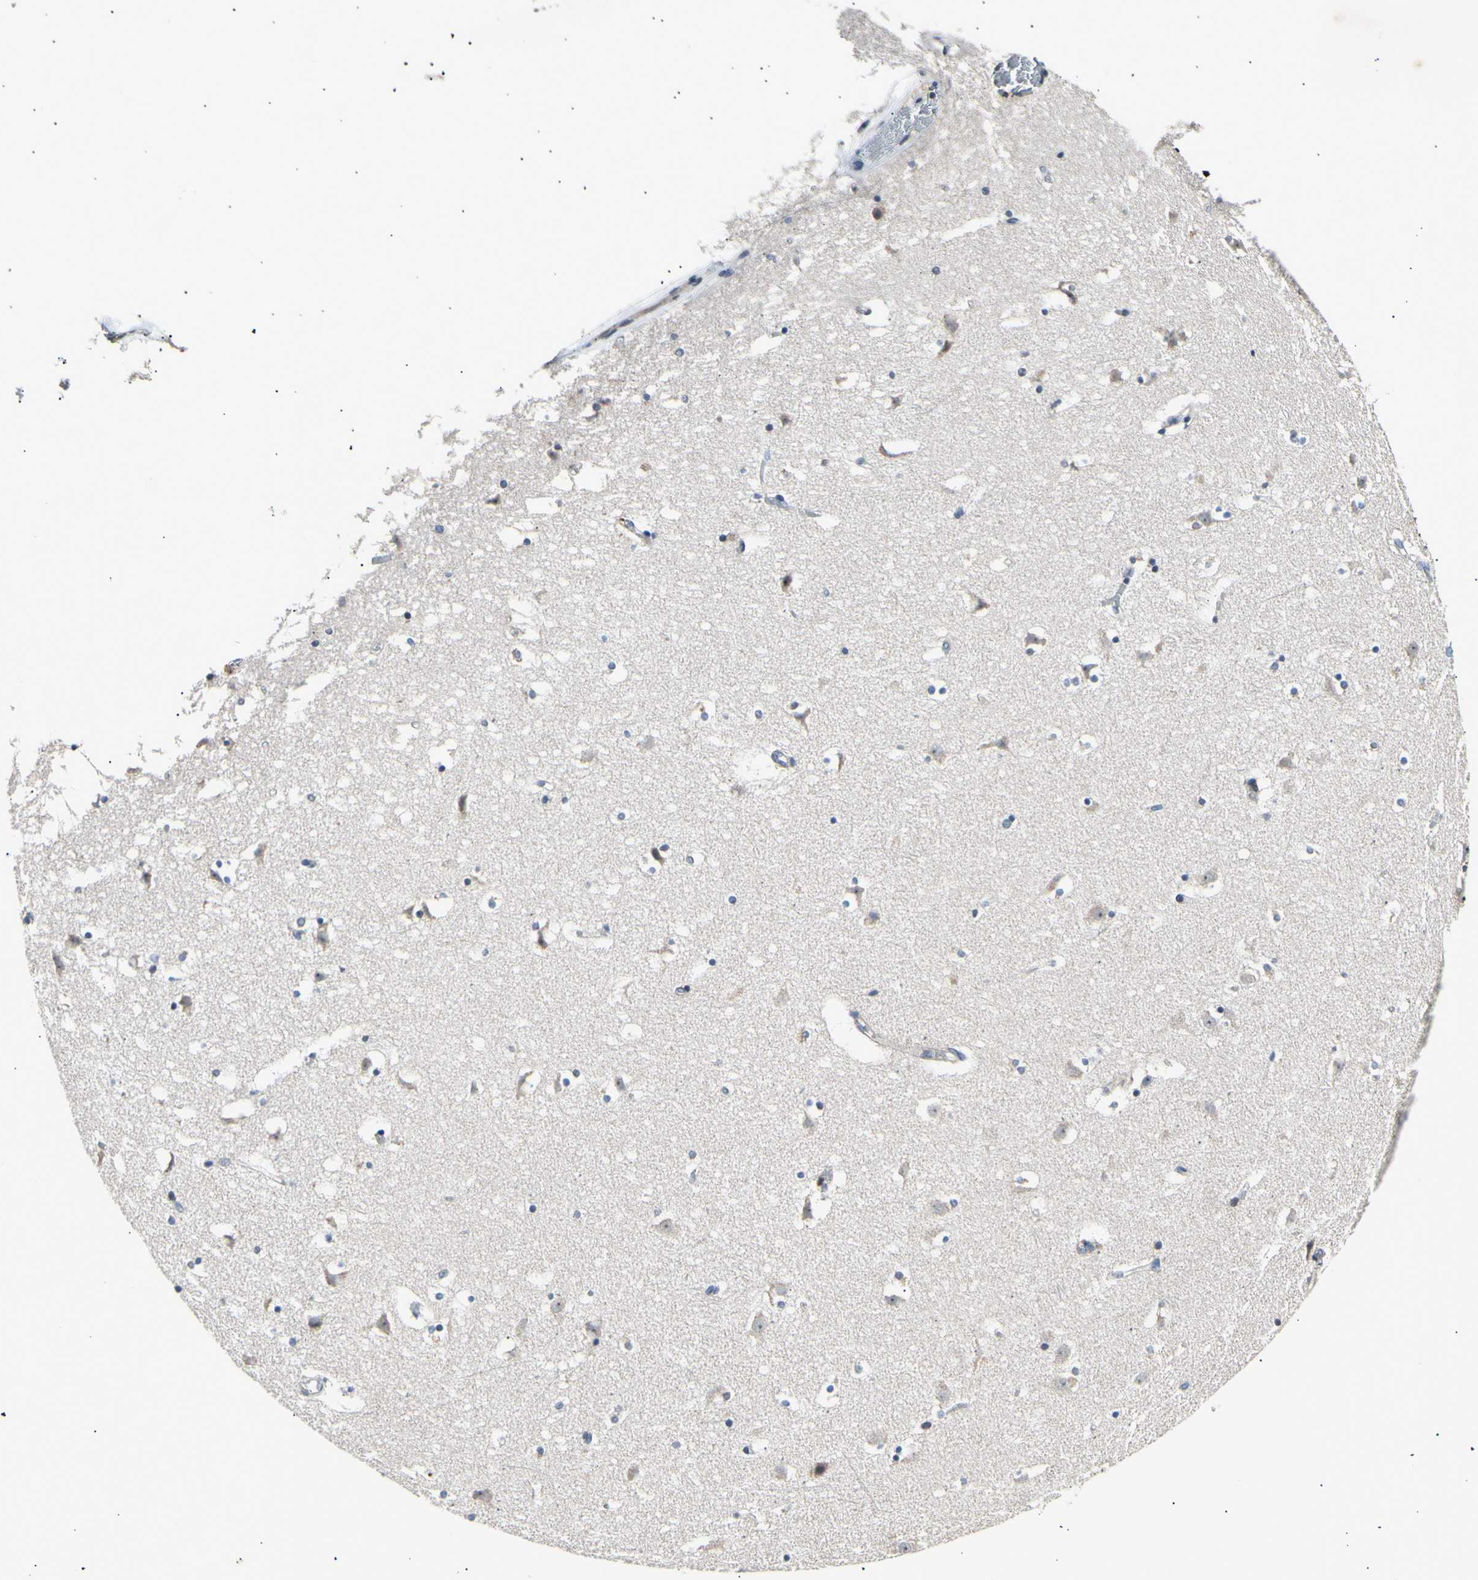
{"staining": {"intensity": "negative", "quantity": "none", "location": "none"}, "tissue": "caudate", "cell_type": "Glial cells", "image_type": "normal", "snomed": [{"axis": "morphology", "description": "Normal tissue, NOS"}, {"axis": "topography", "description": "Lateral ventricle wall"}], "caption": "High magnification brightfield microscopy of unremarkable caudate stained with DAB (3,3'-diaminobenzidine) (brown) and counterstained with hematoxylin (blue): glial cells show no significant expression.", "gene": "ITGA6", "patient": {"sex": "male", "age": 45}}